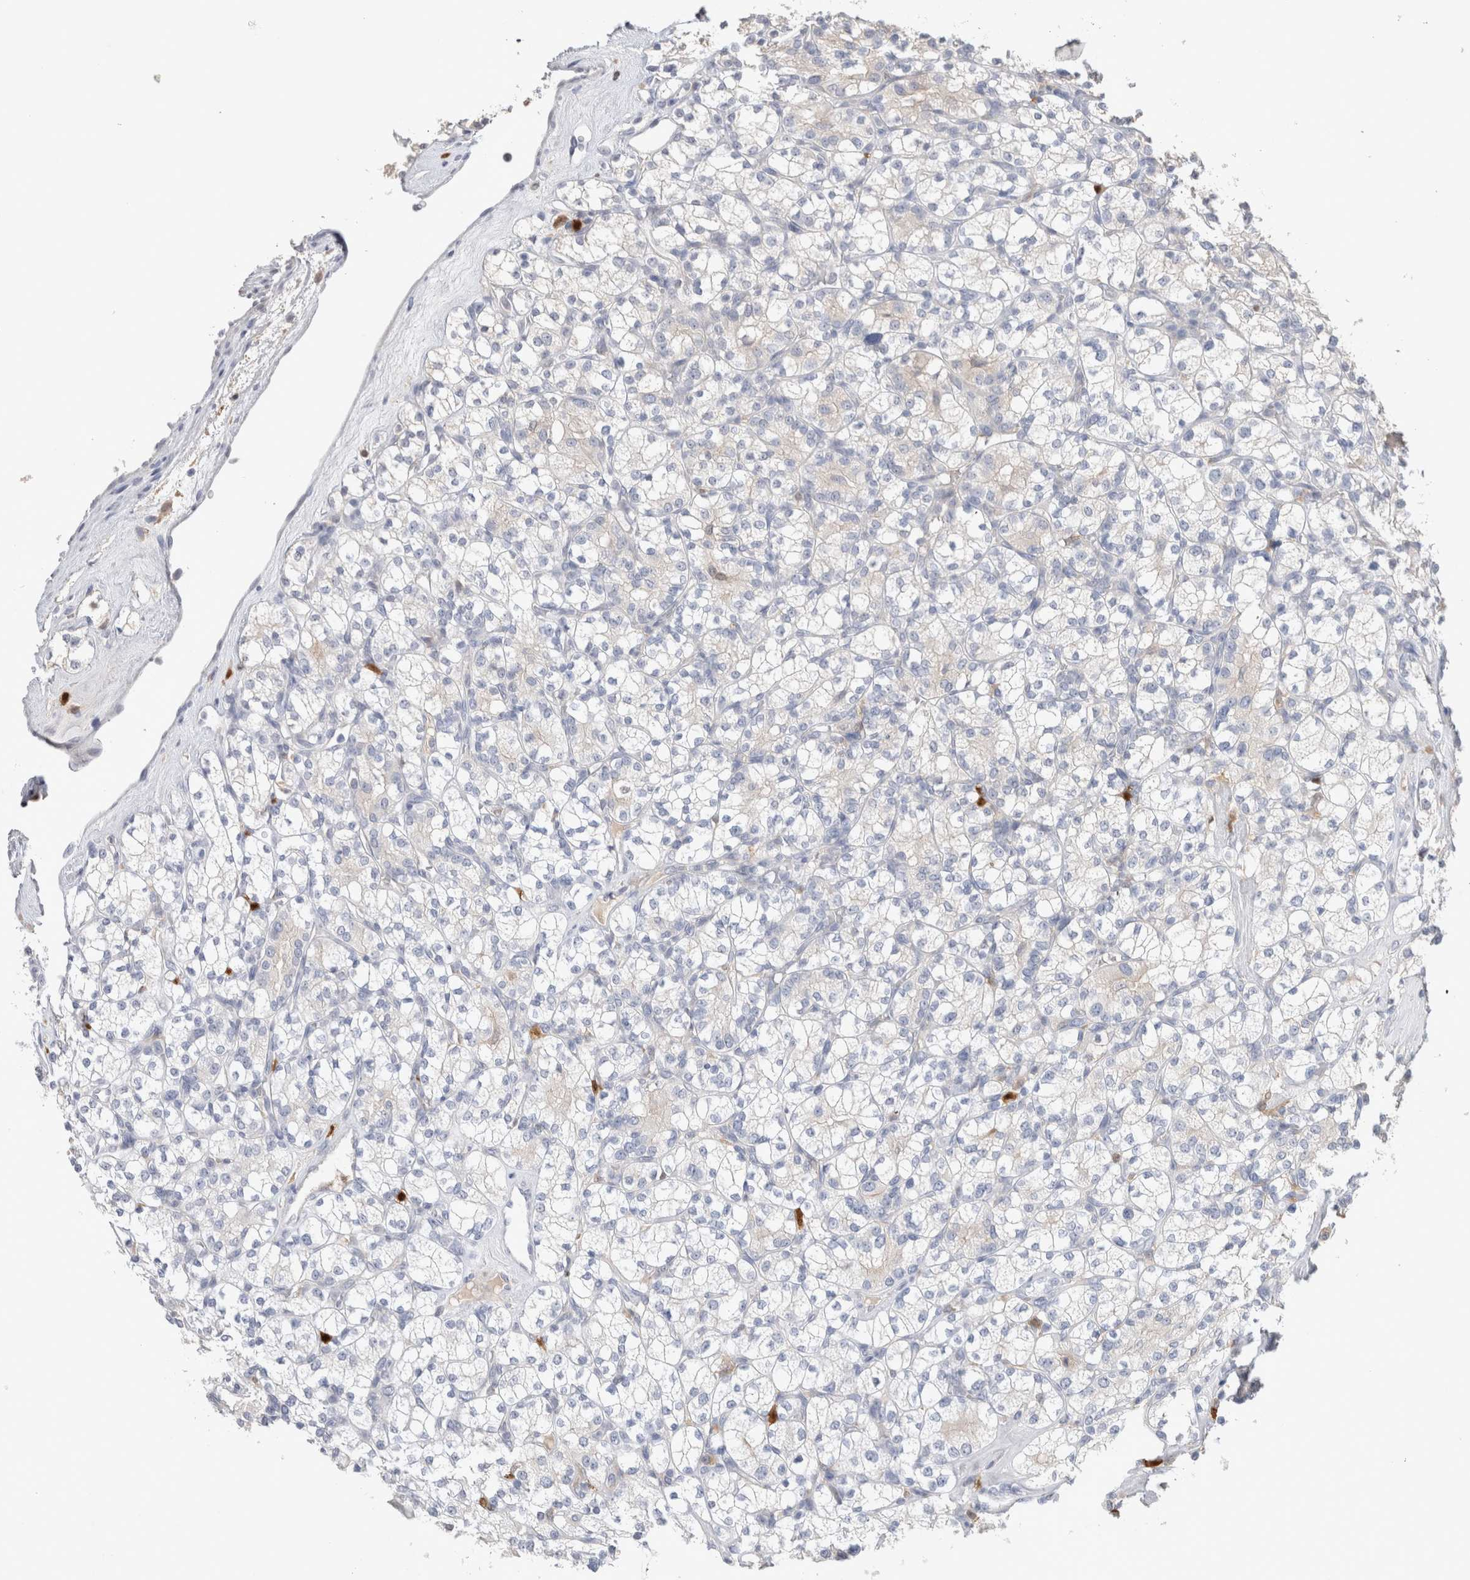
{"staining": {"intensity": "negative", "quantity": "none", "location": "none"}, "tissue": "renal cancer", "cell_type": "Tumor cells", "image_type": "cancer", "snomed": [{"axis": "morphology", "description": "Adenocarcinoma, NOS"}, {"axis": "topography", "description": "Kidney"}], "caption": "Tumor cells are negative for protein expression in human renal adenocarcinoma.", "gene": "HPGDS", "patient": {"sex": "male", "age": 77}}